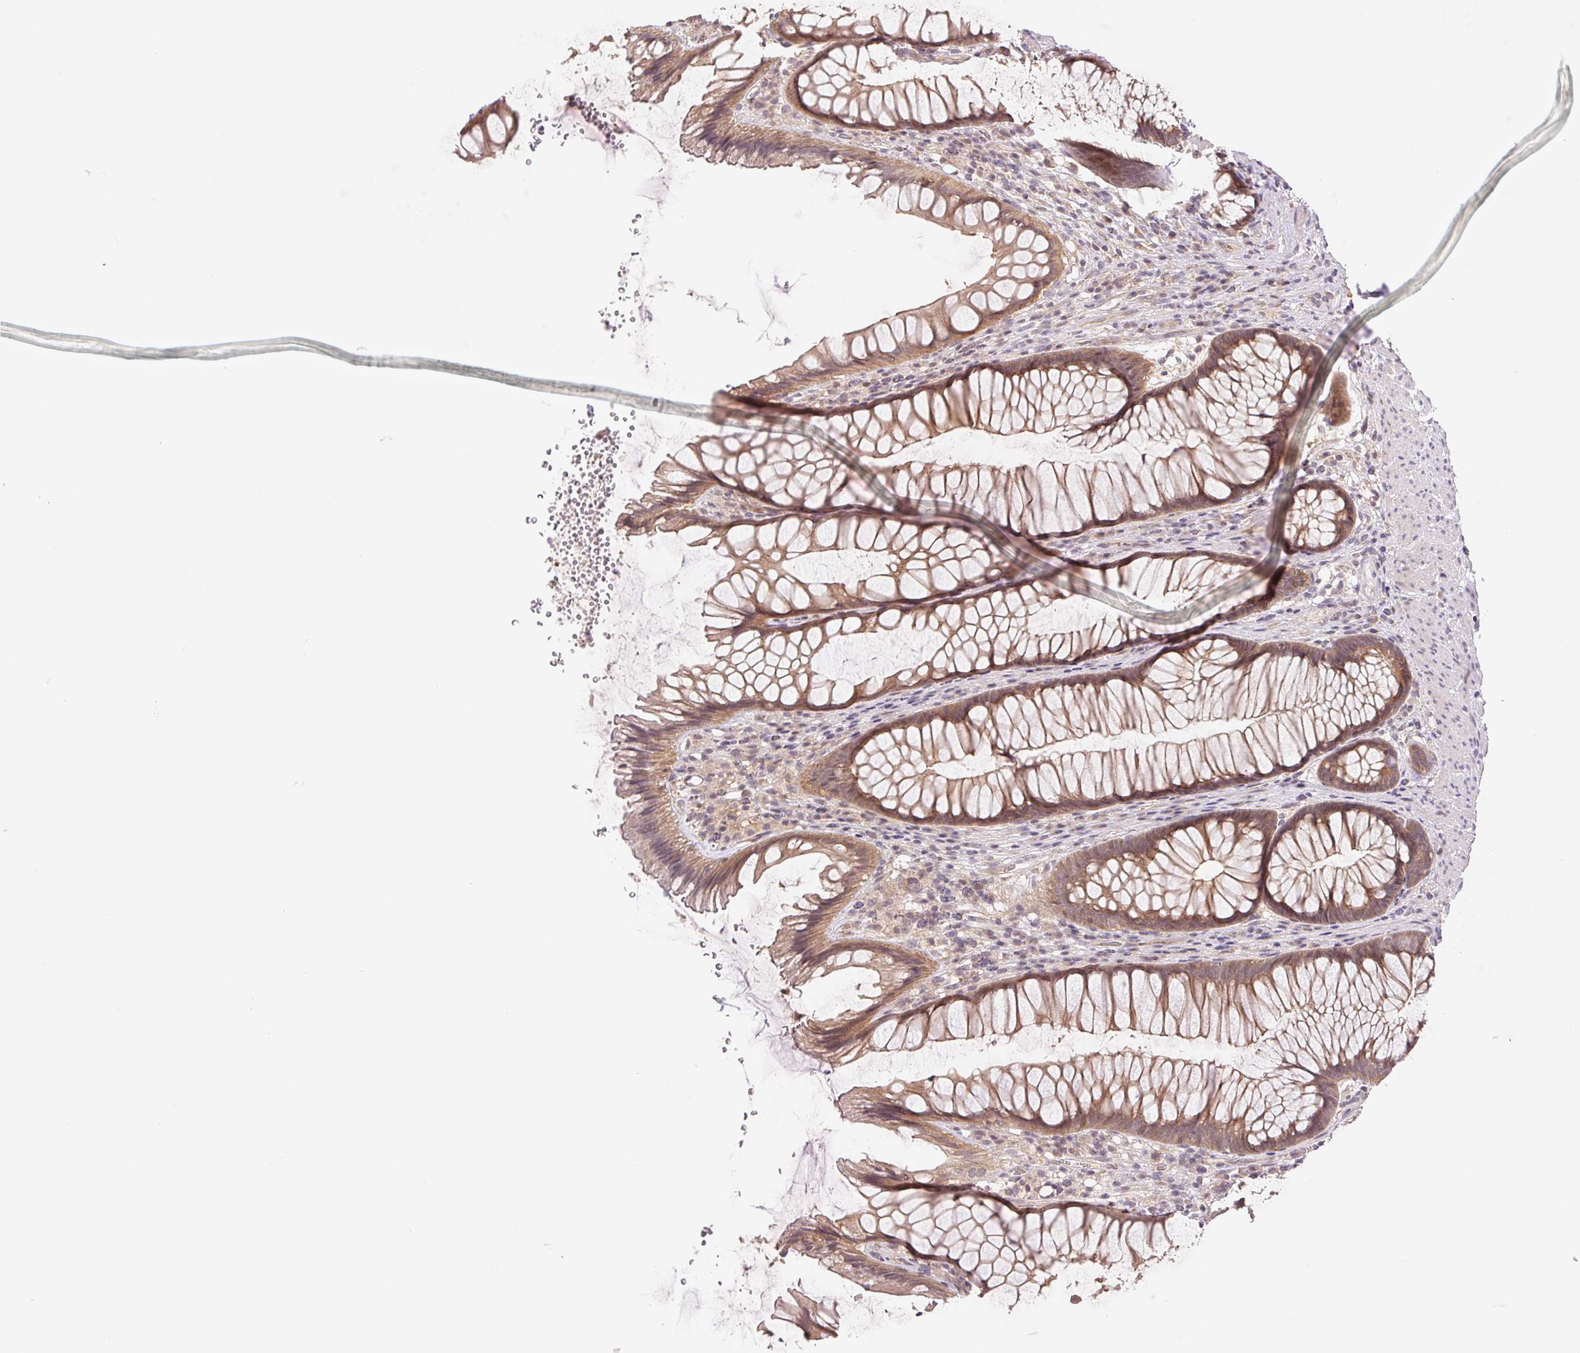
{"staining": {"intensity": "moderate", "quantity": ">75%", "location": "cytoplasmic/membranous"}, "tissue": "rectum", "cell_type": "Glandular cells", "image_type": "normal", "snomed": [{"axis": "morphology", "description": "Normal tissue, NOS"}, {"axis": "topography", "description": "Rectum"}], "caption": "Brown immunohistochemical staining in benign human rectum exhibits moderate cytoplasmic/membranous staining in about >75% of glandular cells. The protein is shown in brown color, while the nuclei are stained blue.", "gene": "BNIP5", "patient": {"sex": "male", "age": 53}}